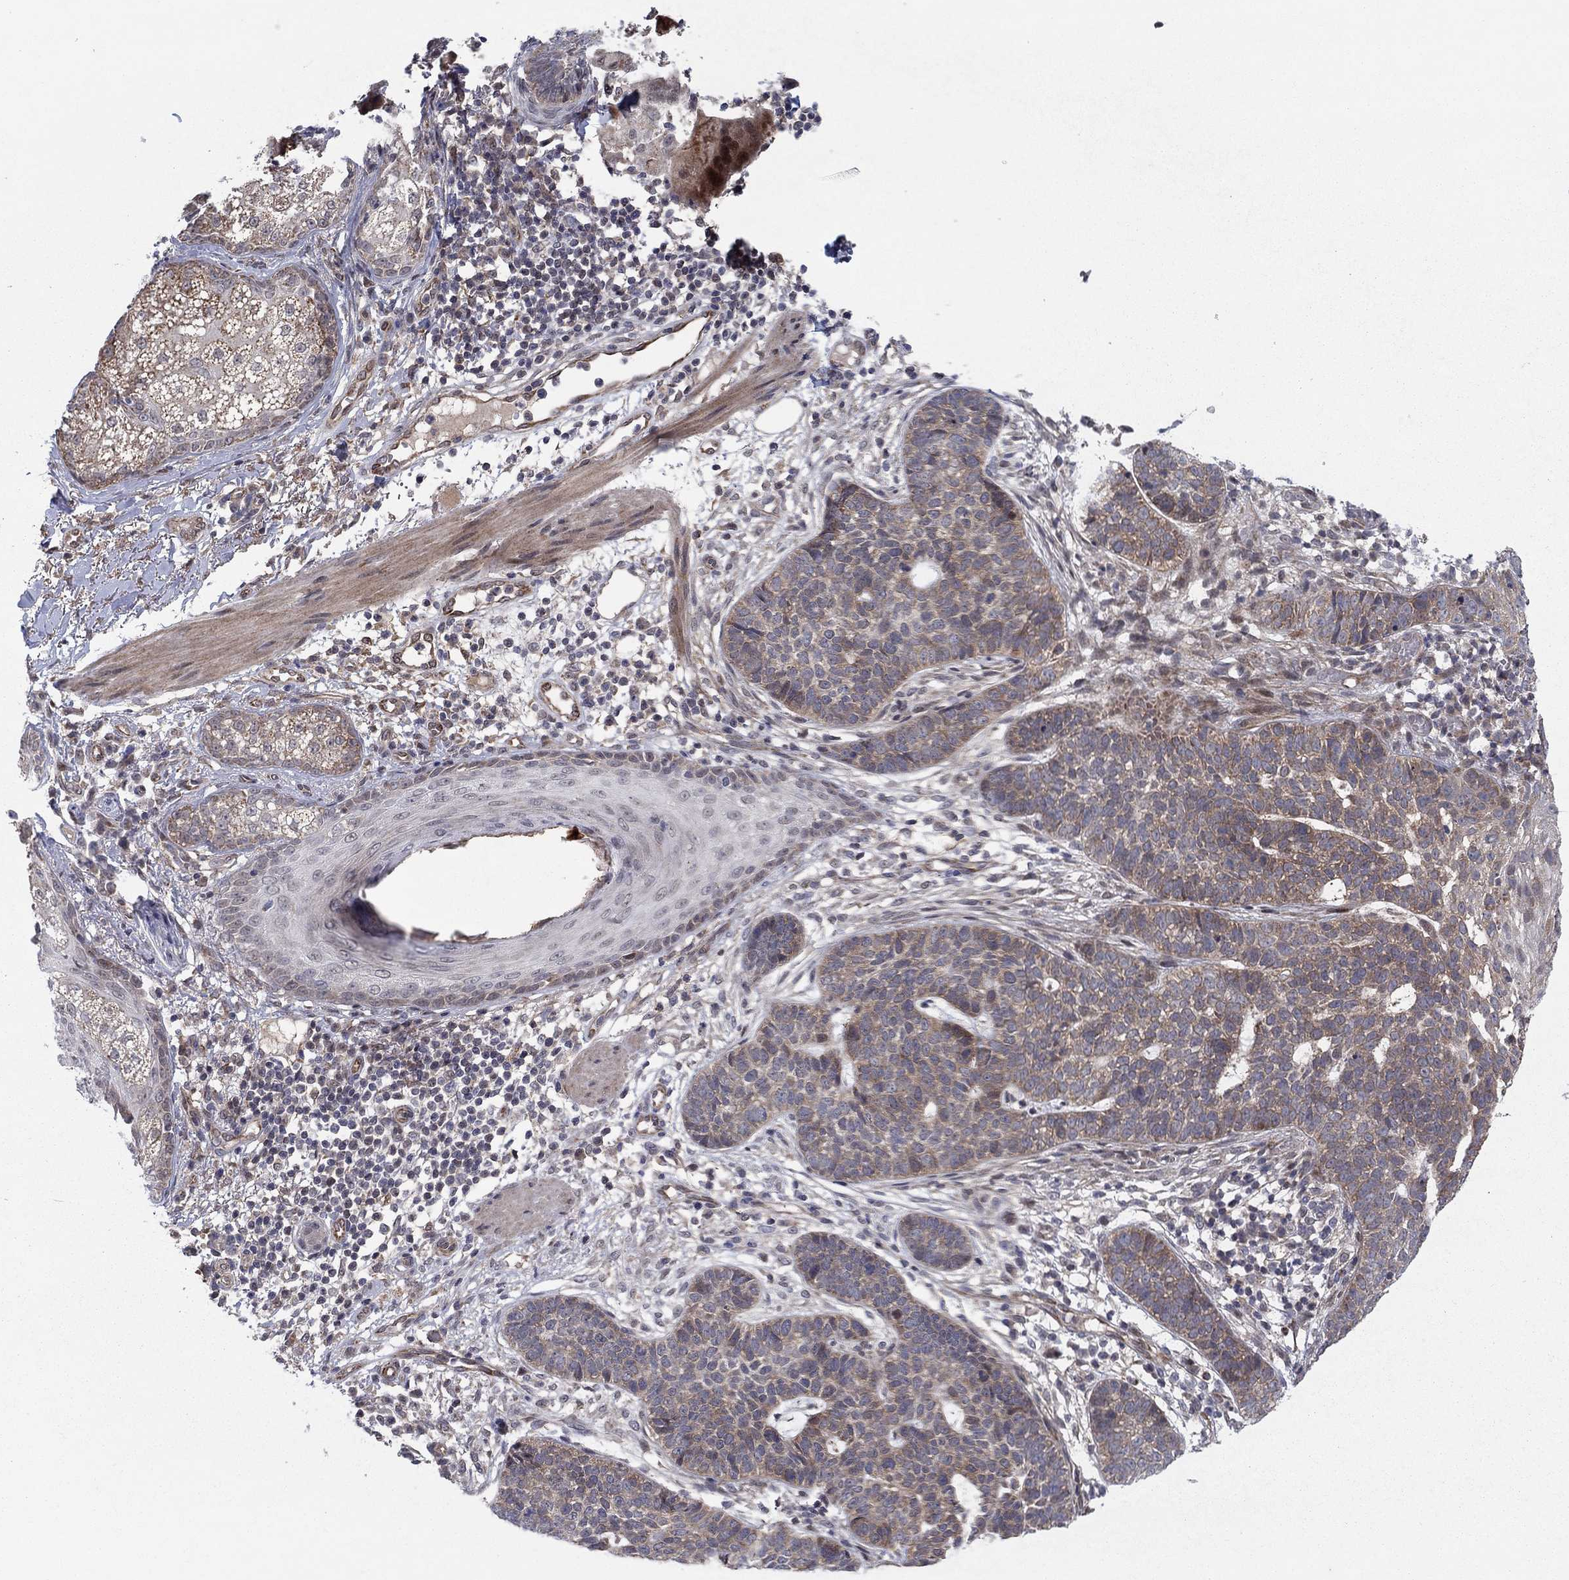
{"staining": {"intensity": "weak", "quantity": "<25%", "location": "cytoplasmic/membranous"}, "tissue": "skin cancer", "cell_type": "Tumor cells", "image_type": "cancer", "snomed": [{"axis": "morphology", "description": "Squamous cell carcinoma, NOS"}, {"axis": "topography", "description": "Skin"}], "caption": "A high-resolution photomicrograph shows immunohistochemistry (IHC) staining of squamous cell carcinoma (skin), which shows no significant staining in tumor cells.", "gene": "ZNF395", "patient": {"sex": "male", "age": 88}}